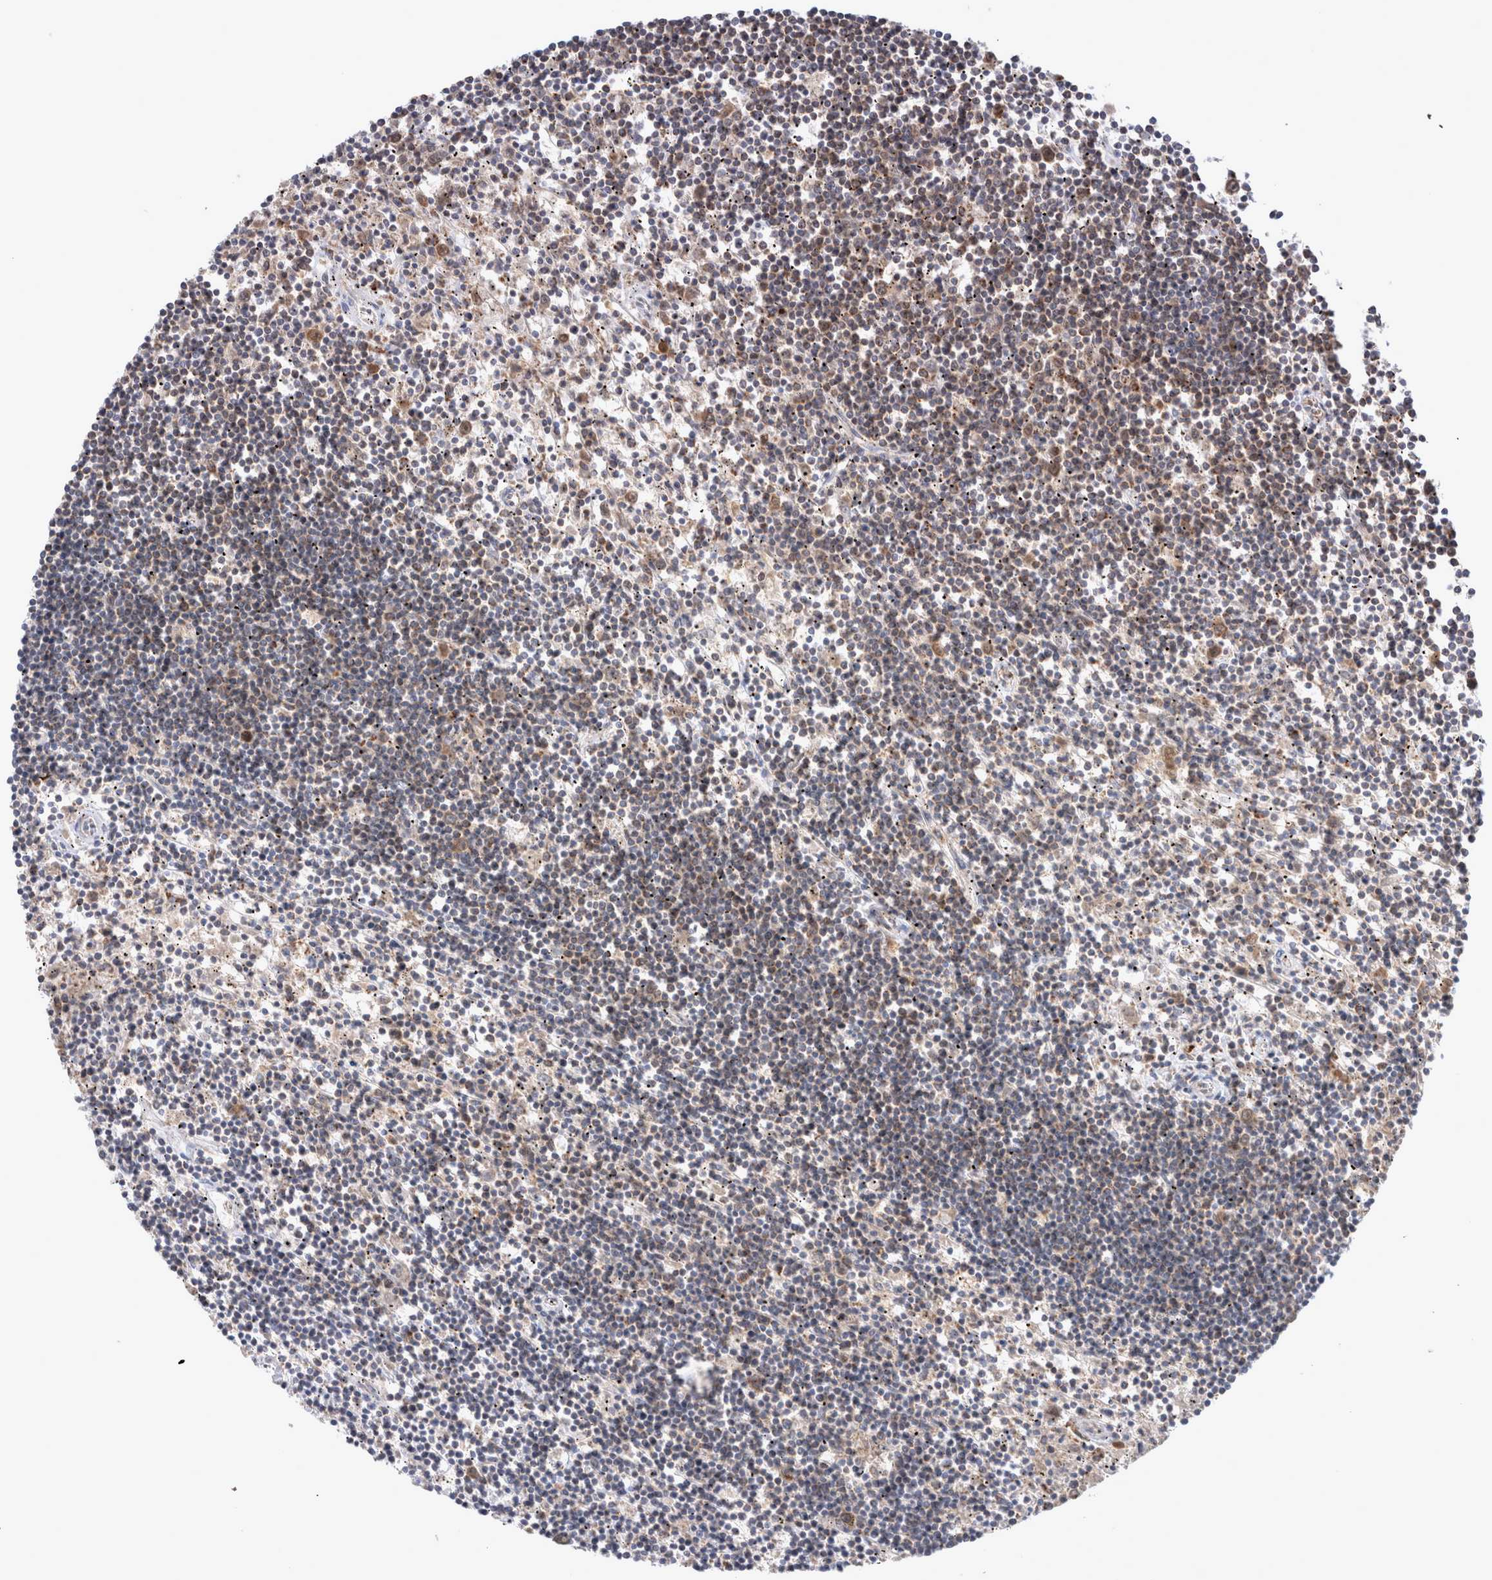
{"staining": {"intensity": "weak", "quantity": "<25%", "location": "cytoplasmic/membranous"}, "tissue": "lymphoma", "cell_type": "Tumor cells", "image_type": "cancer", "snomed": [{"axis": "morphology", "description": "Malignant lymphoma, non-Hodgkin's type, Low grade"}, {"axis": "topography", "description": "Spleen"}], "caption": "A micrograph of low-grade malignant lymphoma, non-Hodgkin's type stained for a protein reveals no brown staining in tumor cells.", "gene": "MRPS28", "patient": {"sex": "male", "age": 76}}